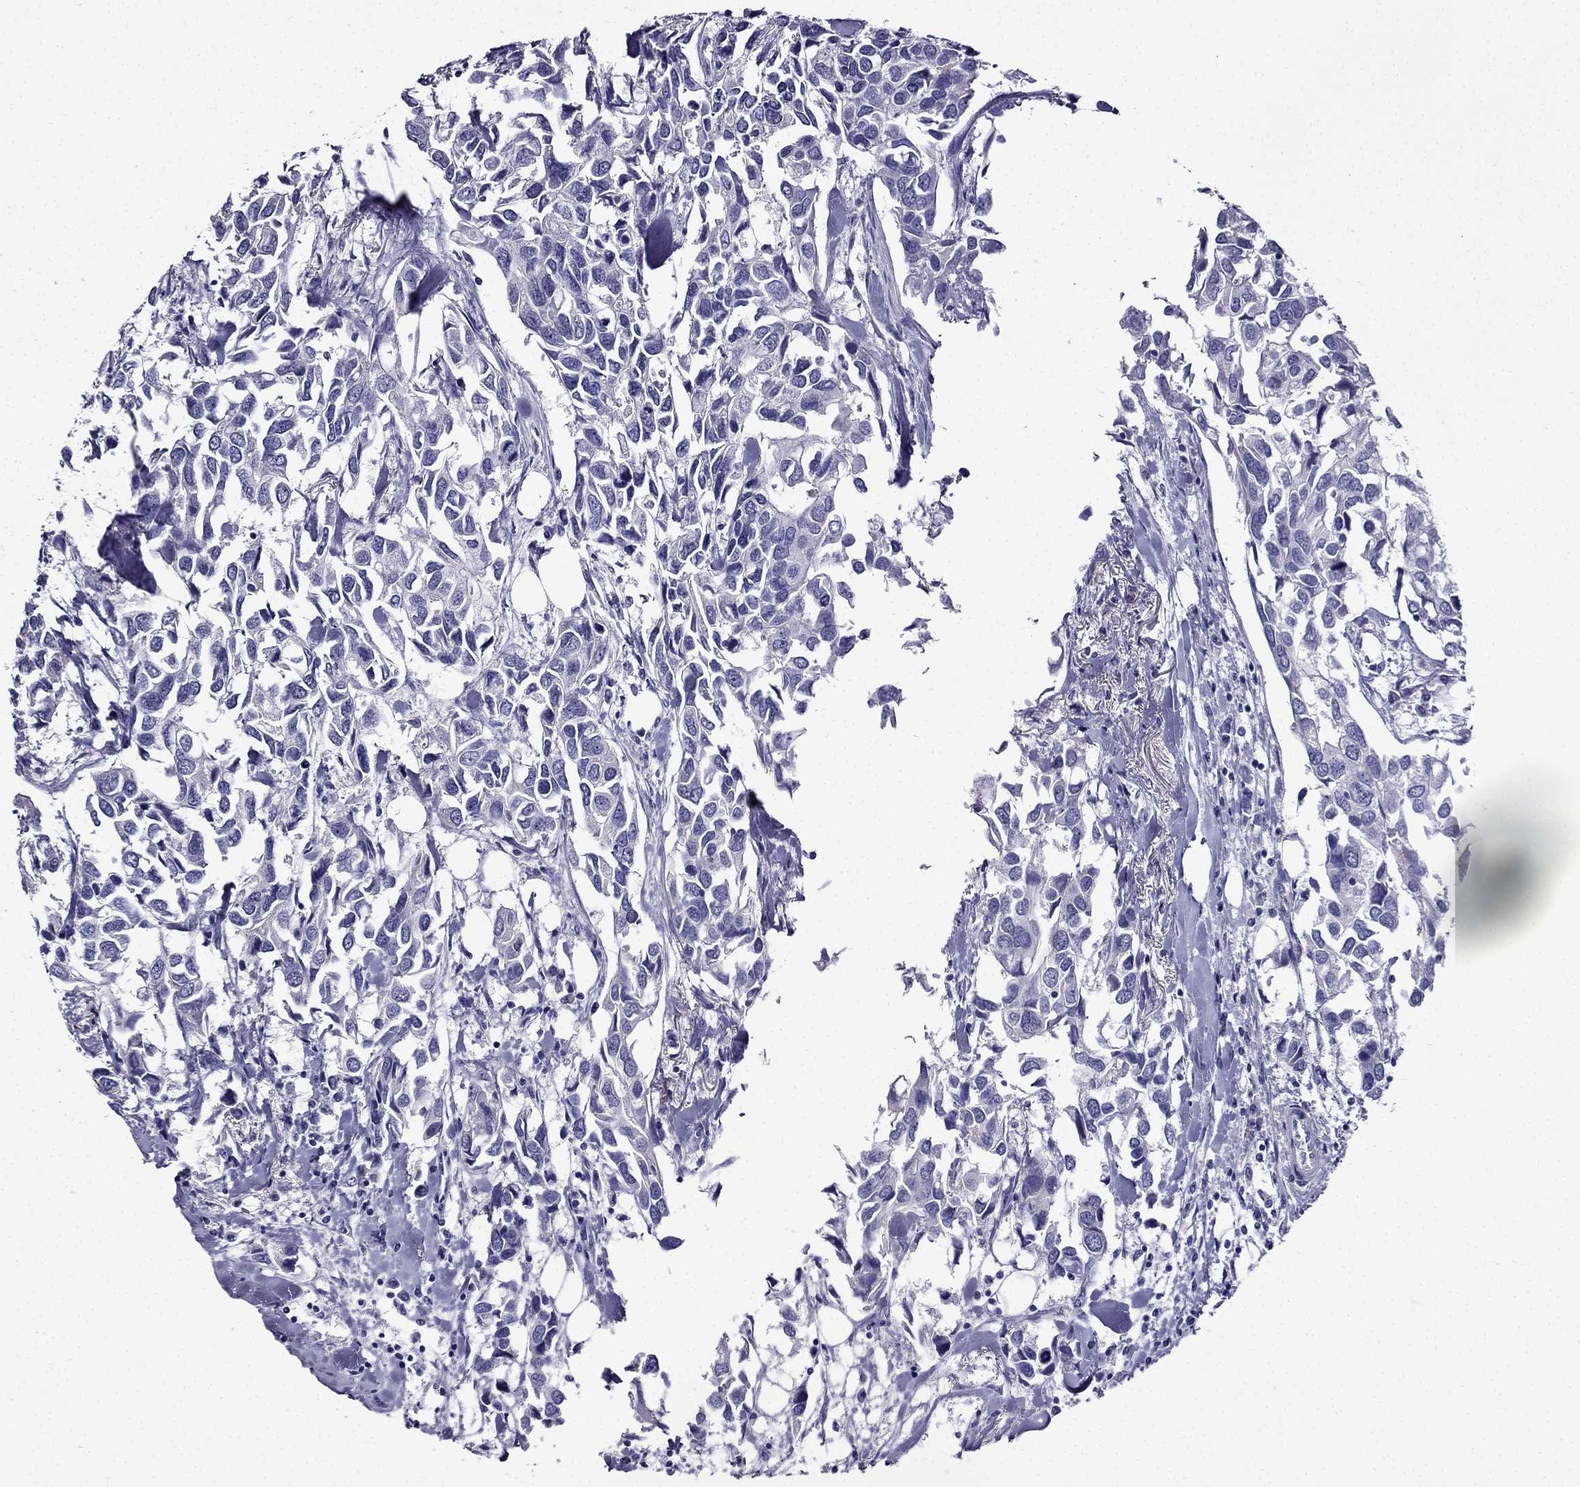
{"staining": {"intensity": "negative", "quantity": "none", "location": "none"}, "tissue": "breast cancer", "cell_type": "Tumor cells", "image_type": "cancer", "snomed": [{"axis": "morphology", "description": "Duct carcinoma"}, {"axis": "topography", "description": "Breast"}], "caption": "Tumor cells show no significant protein positivity in breast cancer (invasive ductal carcinoma). The staining was performed using DAB (3,3'-diaminobenzidine) to visualize the protein expression in brown, while the nuclei were stained in blue with hematoxylin (Magnification: 20x).", "gene": "ERC2", "patient": {"sex": "female", "age": 83}}